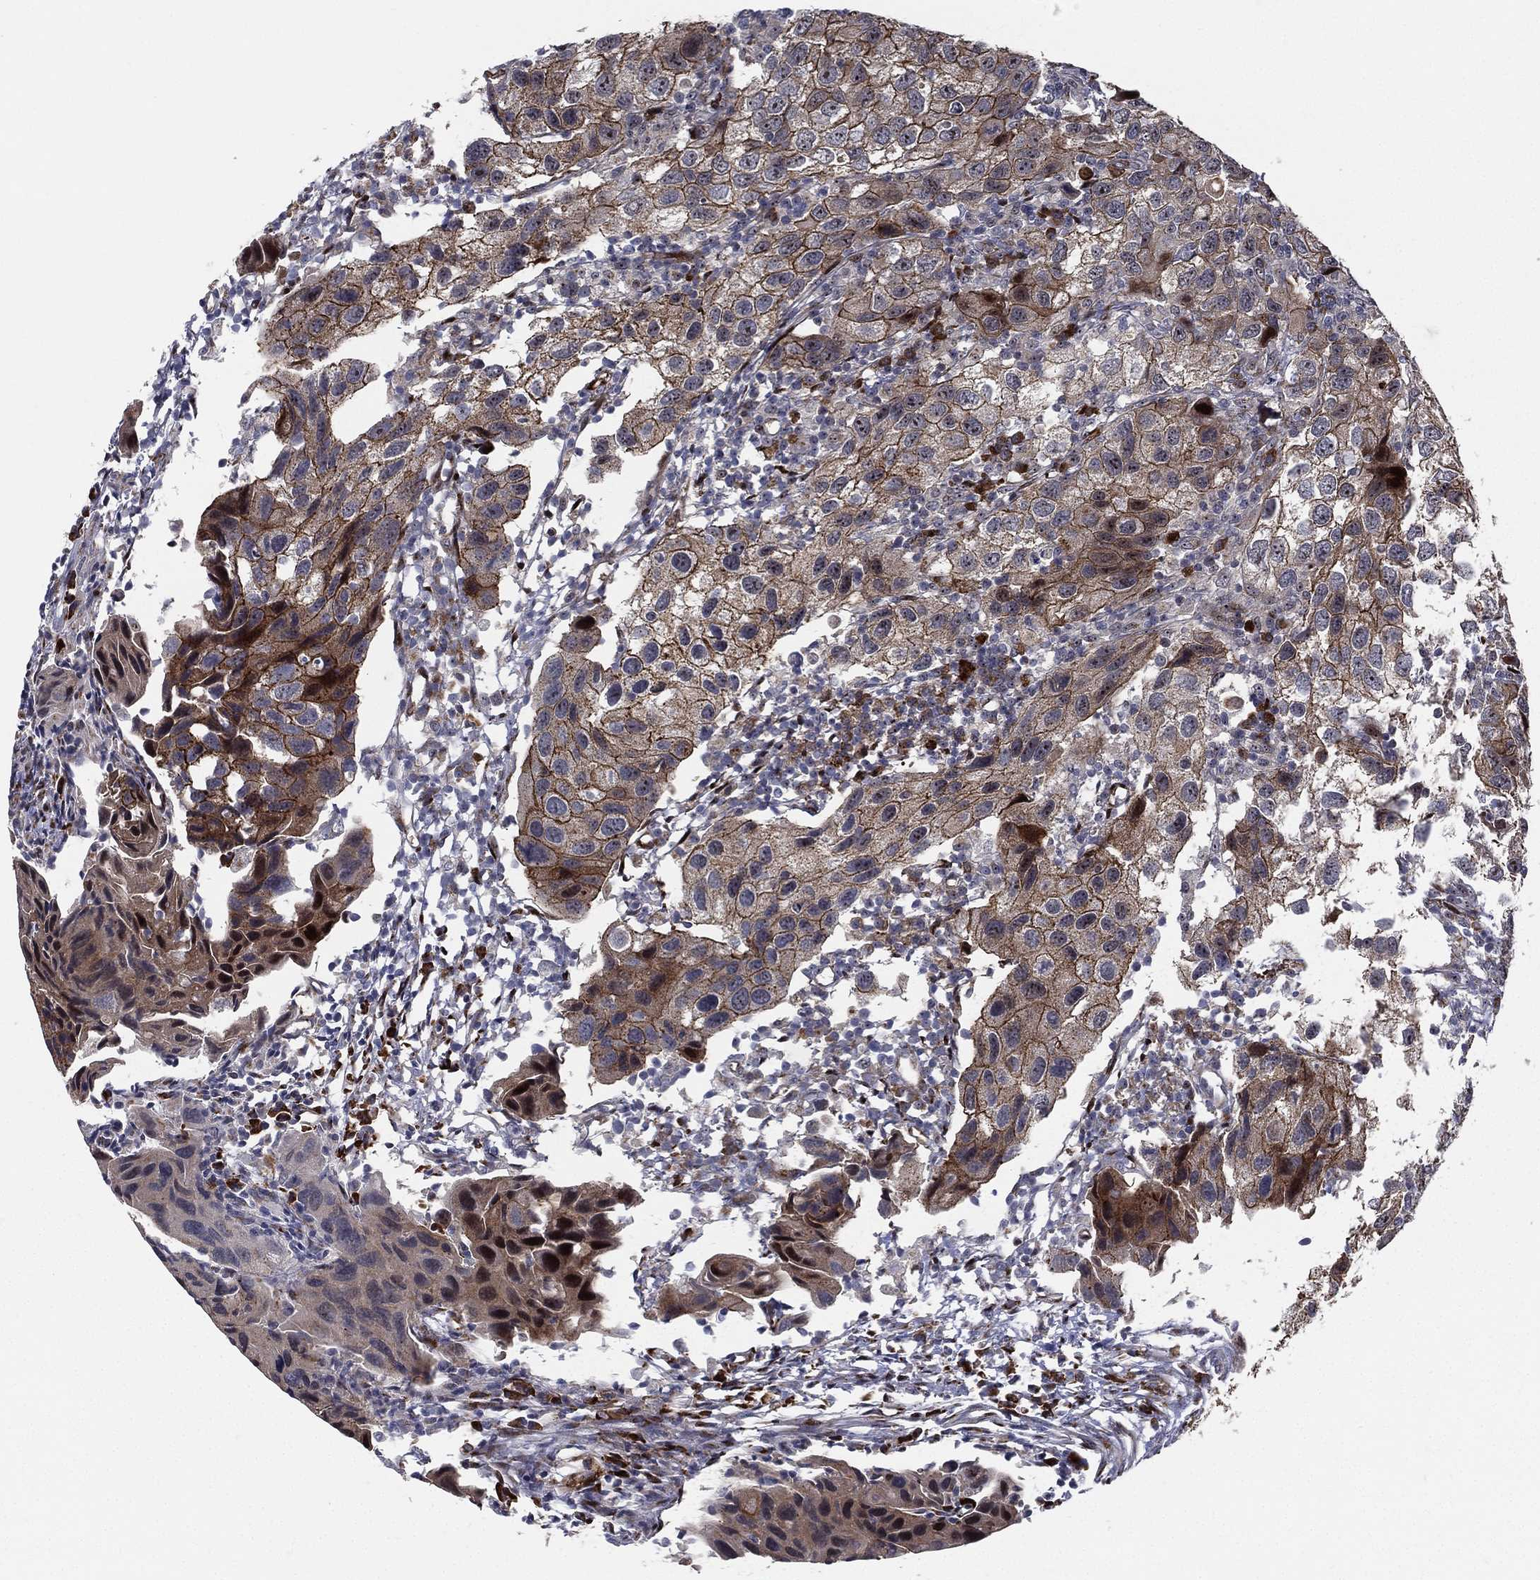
{"staining": {"intensity": "strong", "quantity": "25%-75%", "location": "cytoplasmic/membranous,nuclear"}, "tissue": "urothelial cancer", "cell_type": "Tumor cells", "image_type": "cancer", "snomed": [{"axis": "morphology", "description": "Urothelial carcinoma, High grade"}, {"axis": "topography", "description": "Urinary bladder"}], "caption": "A brown stain highlights strong cytoplasmic/membranous and nuclear expression of a protein in urothelial cancer tumor cells. (DAB (3,3'-diaminobenzidine) IHC with brightfield microscopy, high magnification).", "gene": "VHL", "patient": {"sex": "male", "age": 79}}